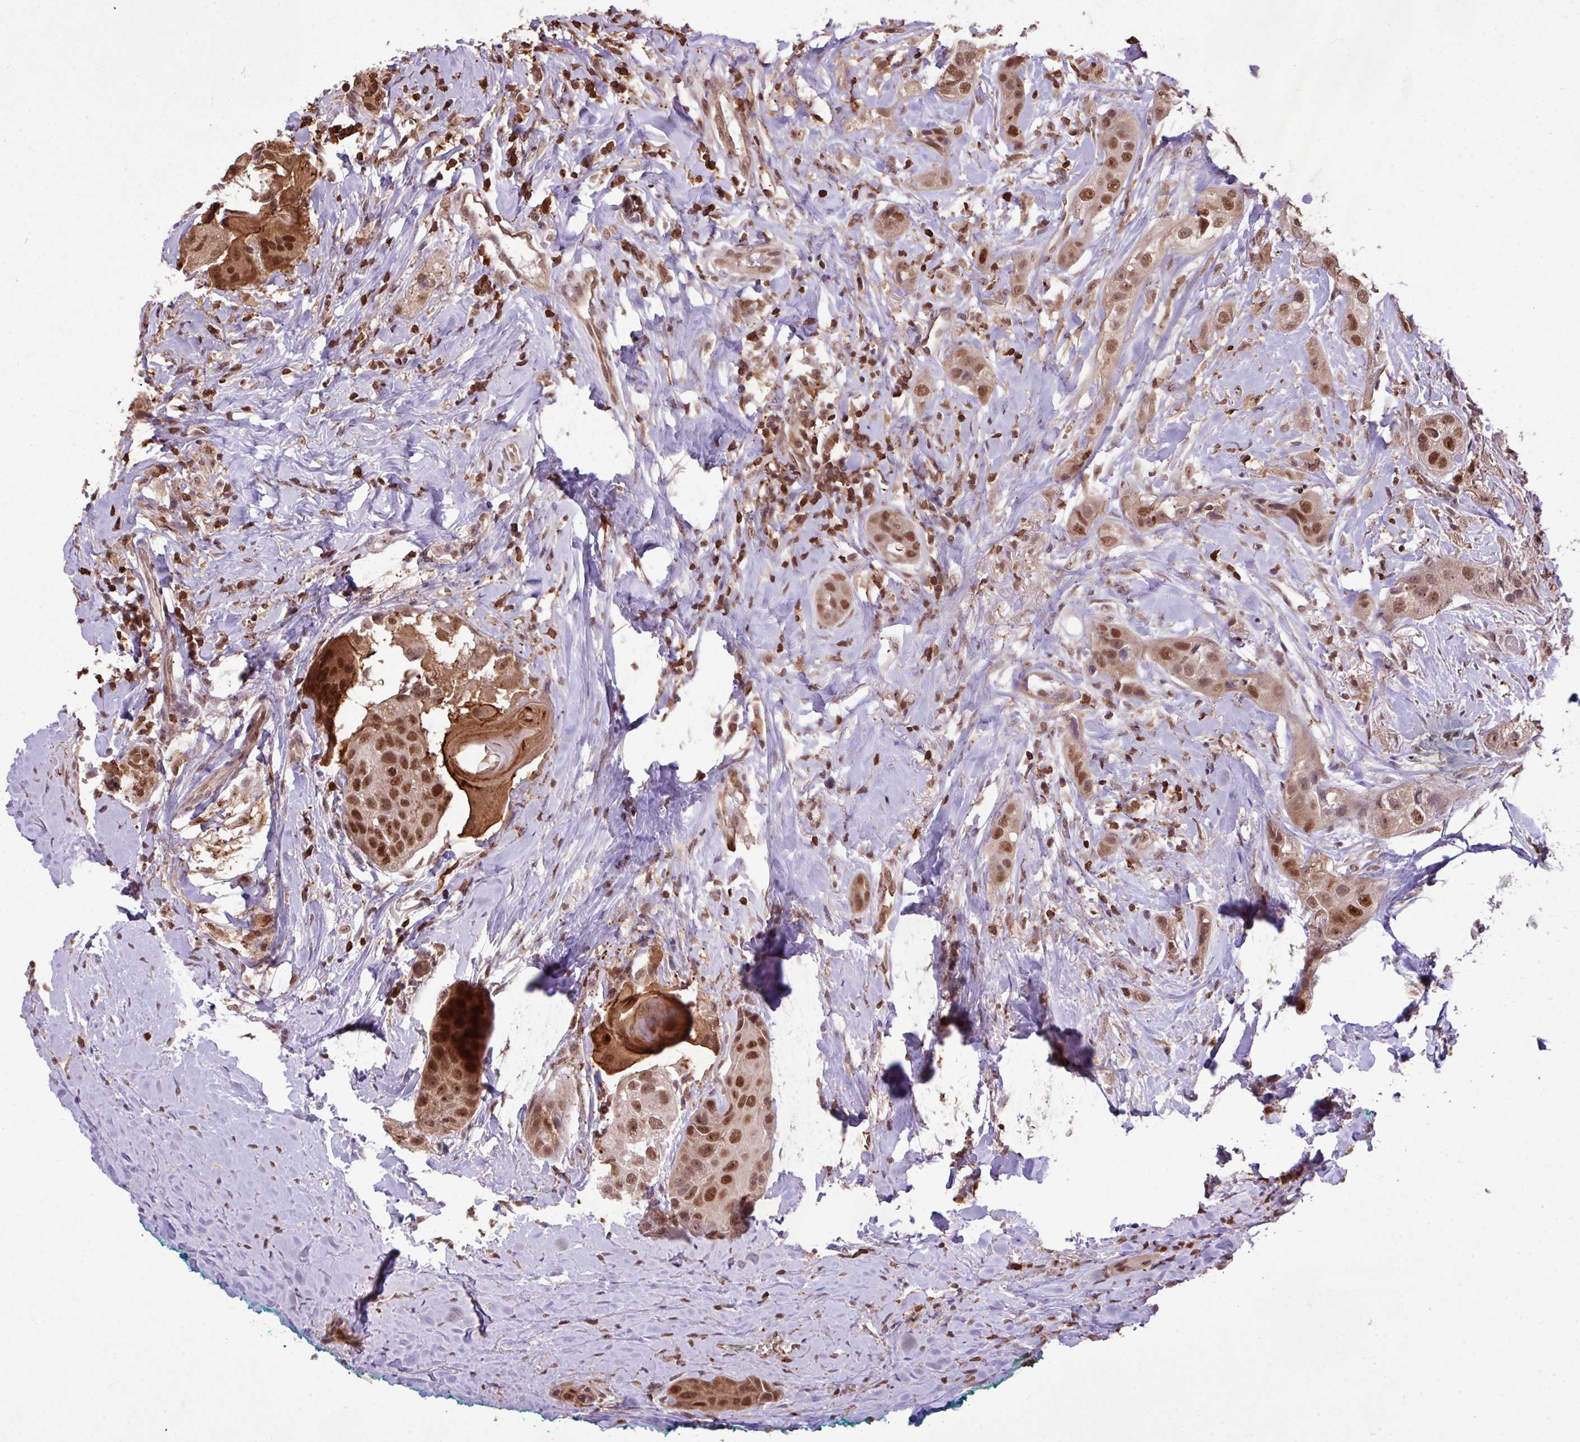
{"staining": {"intensity": "moderate", "quantity": ">75%", "location": "nuclear"}, "tissue": "head and neck cancer", "cell_type": "Tumor cells", "image_type": "cancer", "snomed": [{"axis": "morphology", "description": "Normal tissue, NOS"}, {"axis": "morphology", "description": "Squamous cell carcinoma, NOS"}, {"axis": "topography", "description": "Skeletal muscle"}, {"axis": "topography", "description": "Head-Neck"}], "caption": "An image of human head and neck cancer (squamous cell carcinoma) stained for a protein exhibits moderate nuclear brown staining in tumor cells.", "gene": "GON7", "patient": {"sex": "male", "age": 51}}